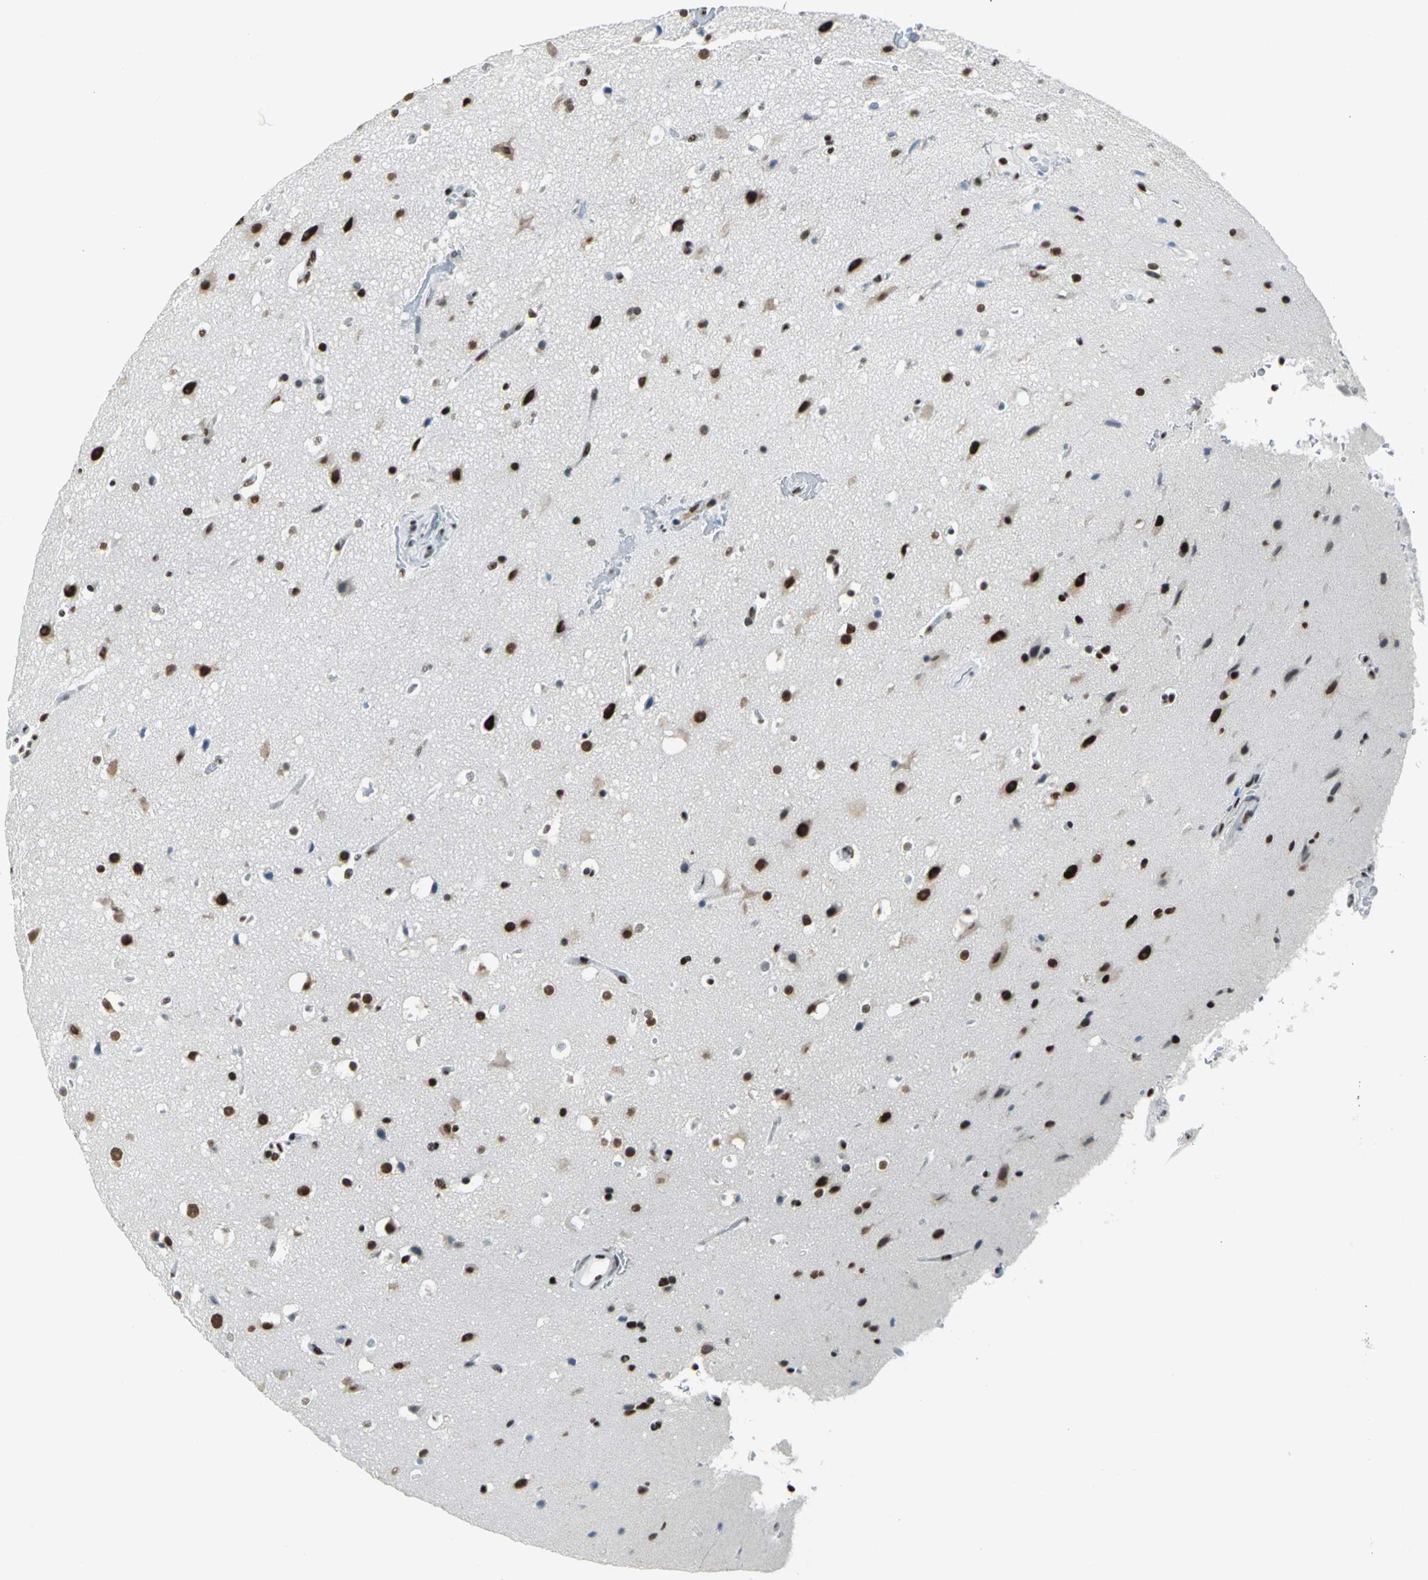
{"staining": {"intensity": "strong", "quantity": ">75%", "location": "nuclear"}, "tissue": "glioma", "cell_type": "Tumor cells", "image_type": "cancer", "snomed": [{"axis": "morphology", "description": "Glioma, malignant, Low grade"}, {"axis": "topography", "description": "Cerebral cortex"}], "caption": "Protein expression by immunohistochemistry (IHC) shows strong nuclear positivity in about >75% of tumor cells in malignant glioma (low-grade).", "gene": "HNRNPD", "patient": {"sex": "female", "age": 47}}